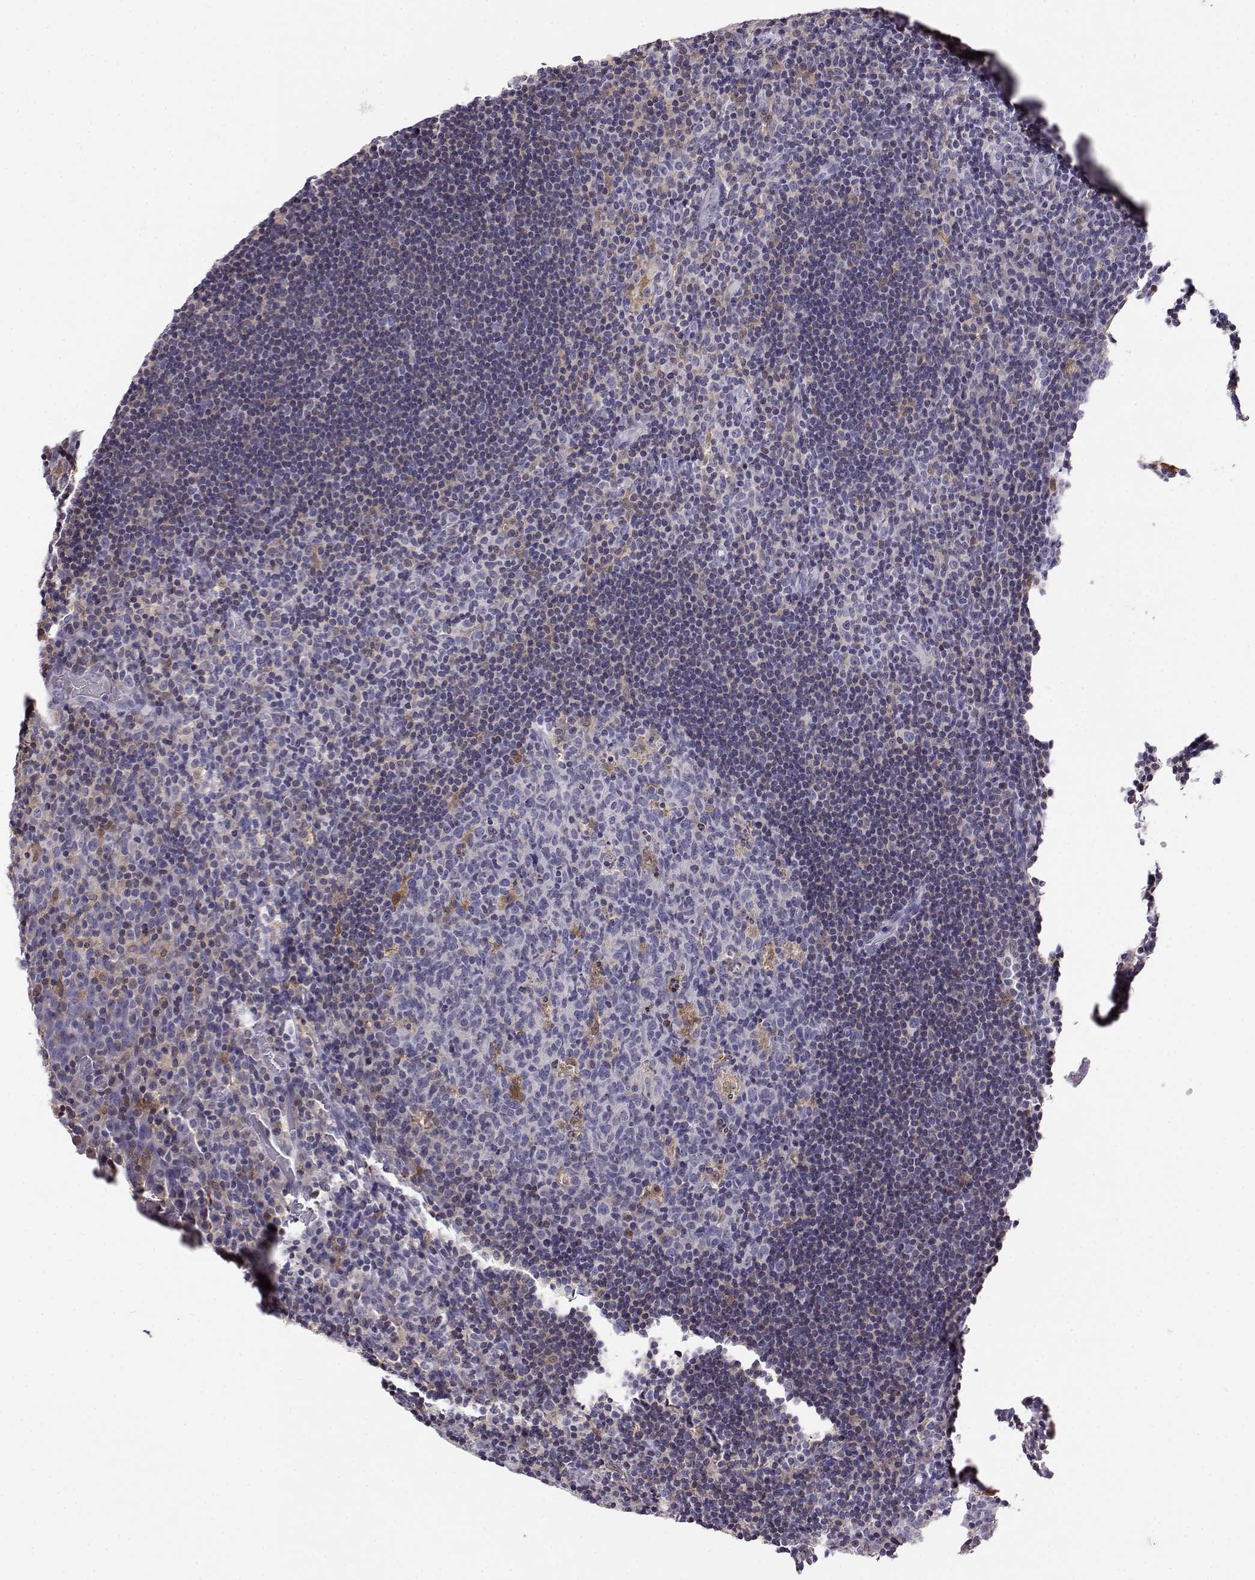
{"staining": {"intensity": "moderate", "quantity": "<25%", "location": "cytoplasmic/membranous"}, "tissue": "tonsil", "cell_type": "Germinal center cells", "image_type": "normal", "snomed": [{"axis": "morphology", "description": "Normal tissue, NOS"}, {"axis": "topography", "description": "Tonsil"}], "caption": "The photomicrograph demonstrates staining of unremarkable tonsil, revealing moderate cytoplasmic/membranous protein positivity (brown color) within germinal center cells.", "gene": "AKR1B1", "patient": {"sex": "male", "age": 17}}